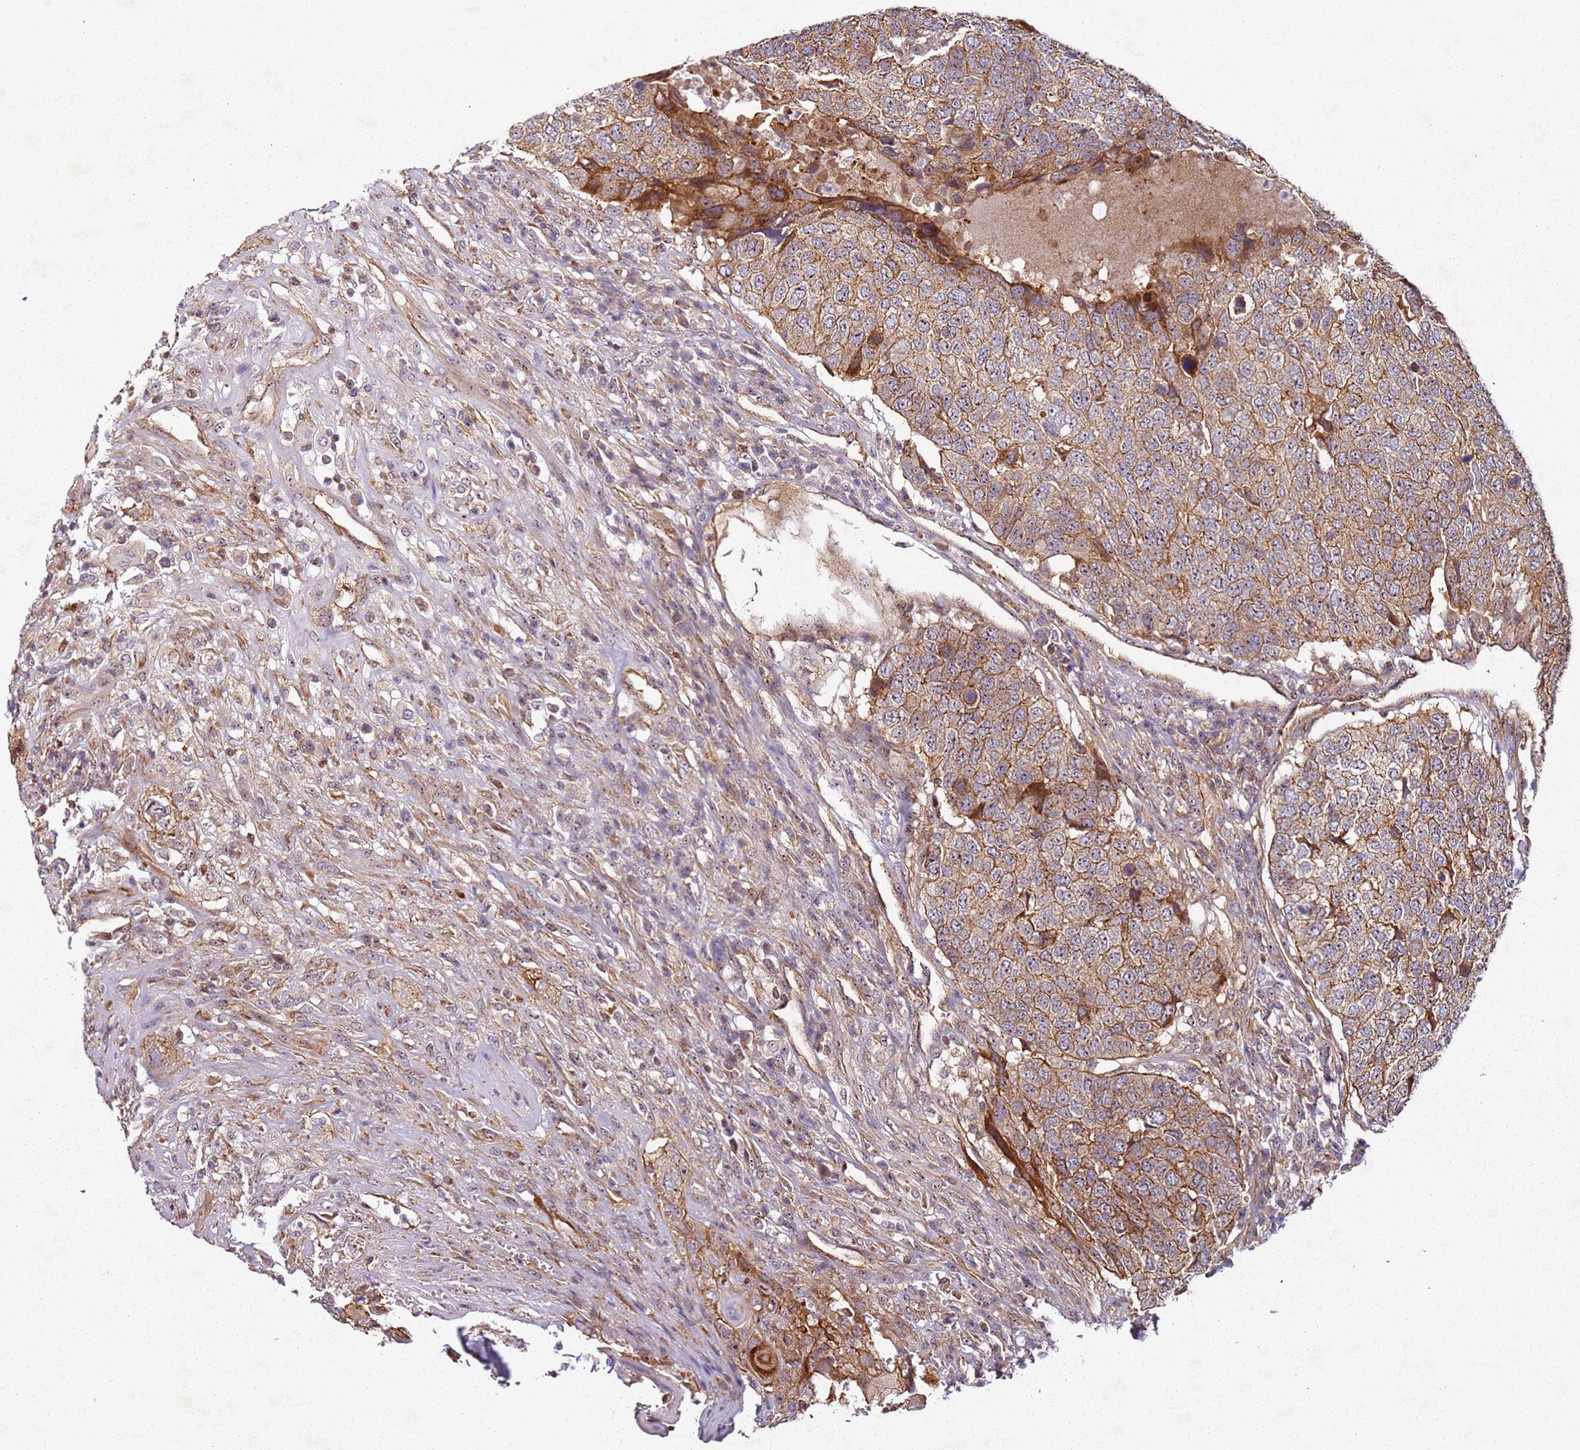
{"staining": {"intensity": "moderate", "quantity": ">75%", "location": "cytoplasmic/membranous"}, "tissue": "head and neck cancer", "cell_type": "Tumor cells", "image_type": "cancer", "snomed": [{"axis": "morphology", "description": "Squamous cell carcinoma, NOS"}, {"axis": "topography", "description": "Head-Neck"}], "caption": "There is medium levels of moderate cytoplasmic/membranous staining in tumor cells of head and neck cancer (squamous cell carcinoma), as demonstrated by immunohistochemical staining (brown color).", "gene": "C2CD4B", "patient": {"sex": "male", "age": 66}}